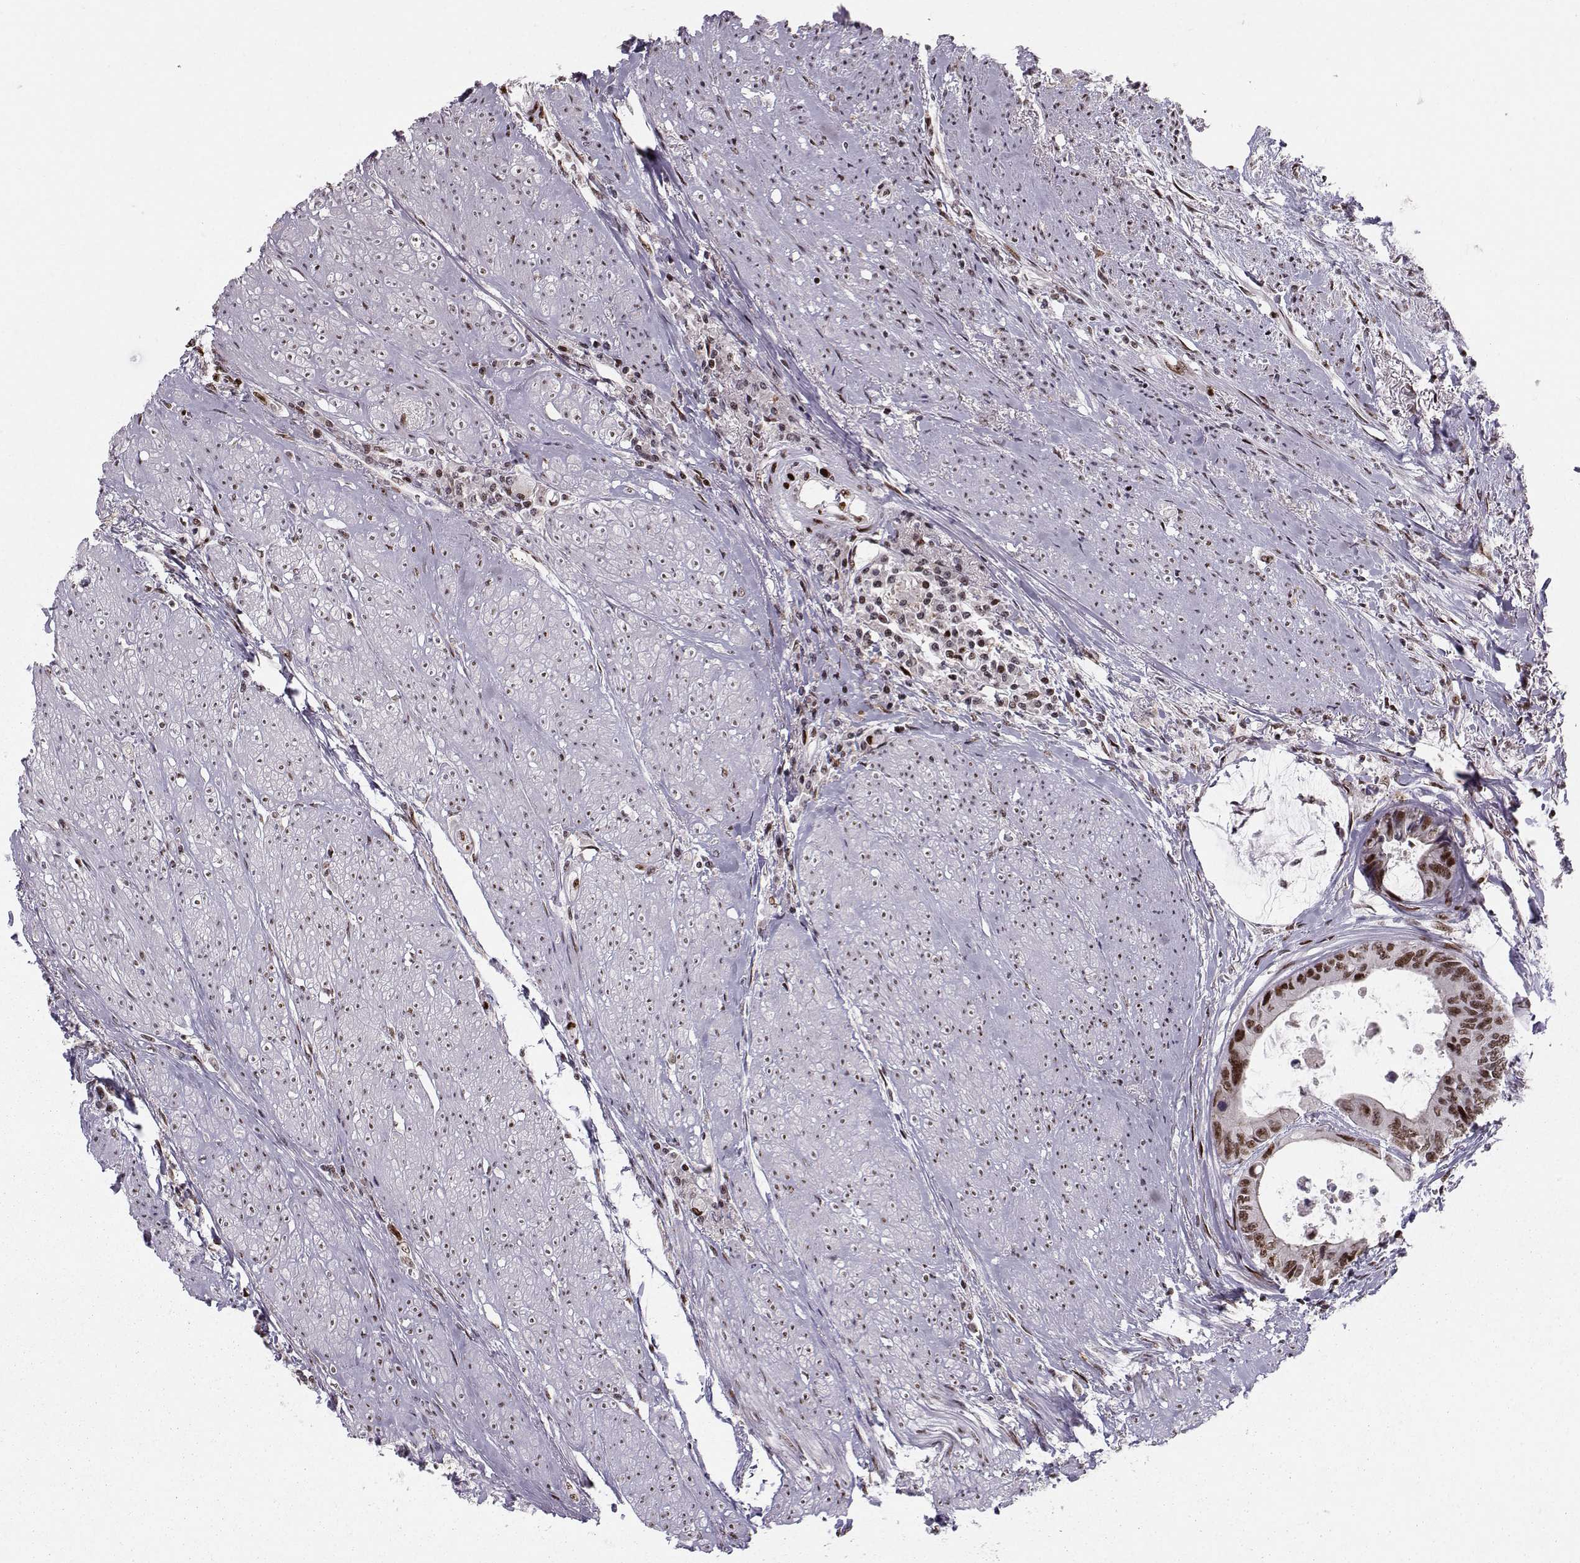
{"staining": {"intensity": "strong", "quantity": ">75%", "location": "nuclear"}, "tissue": "colorectal cancer", "cell_type": "Tumor cells", "image_type": "cancer", "snomed": [{"axis": "morphology", "description": "Adenocarcinoma, NOS"}, {"axis": "topography", "description": "Rectum"}], "caption": "Immunohistochemical staining of colorectal cancer displays high levels of strong nuclear expression in about >75% of tumor cells.", "gene": "SNAPC2", "patient": {"sex": "male", "age": 59}}